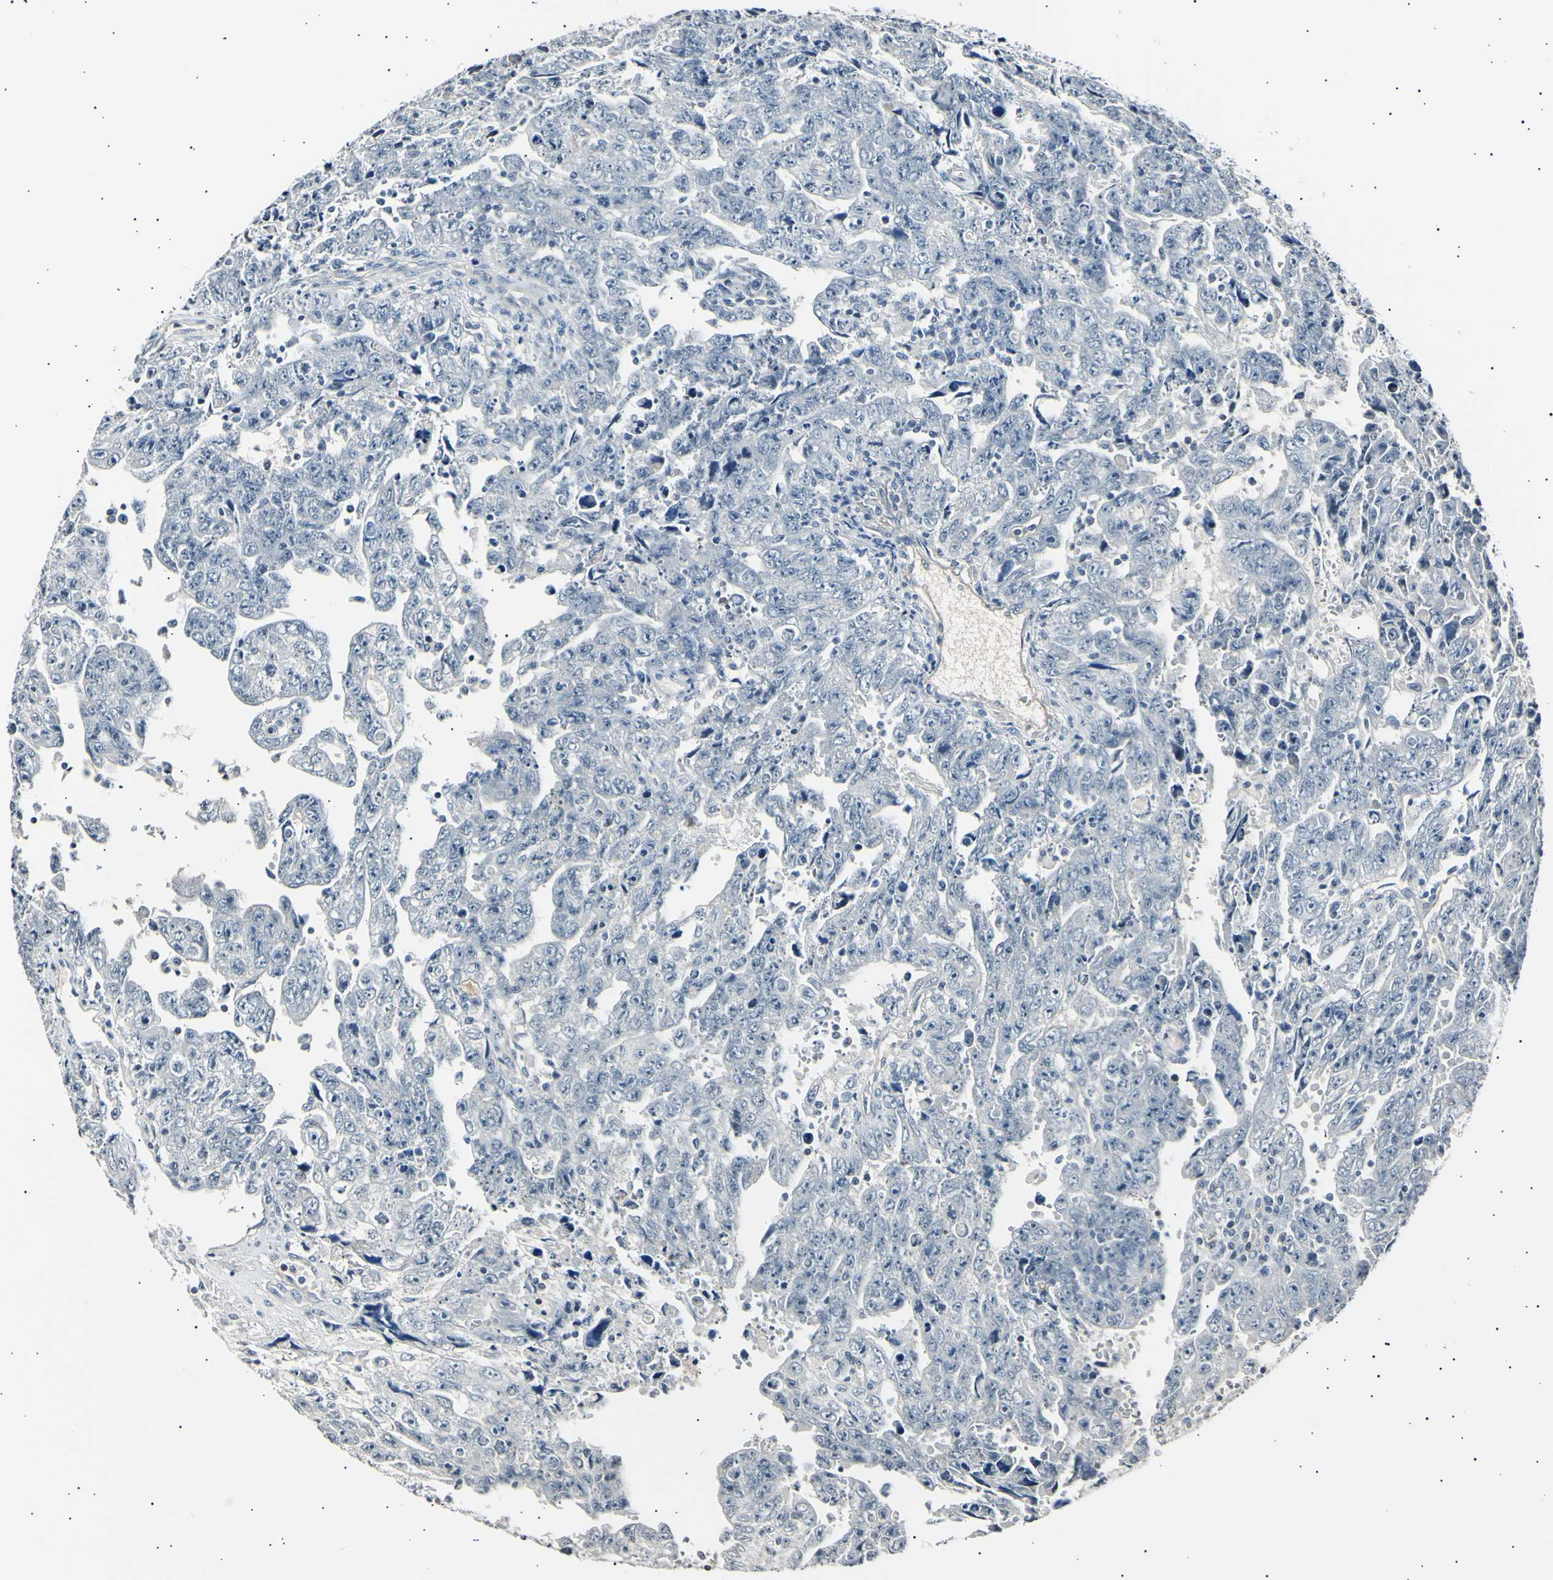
{"staining": {"intensity": "weak", "quantity": "<25%", "location": "cytoplasmic/membranous"}, "tissue": "testis cancer", "cell_type": "Tumor cells", "image_type": "cancer", "snomed": [{"axis": "morphology", "description": "Carcinoma, Embryonal, NOS"}, {"axis": "topography", "description": "Testis"}], "caption": "Immunohistochemical staining of testis cancer (embryonal carcinoma) reveals no significant positivity in tumor cells. (Stains: DAB immunohistochemistry with hematoxylin counter stain, Microscopy: brightfield microscopy at high magnification).", "gene": "AK1", "patient": {"sex": "male", "age": 28}}